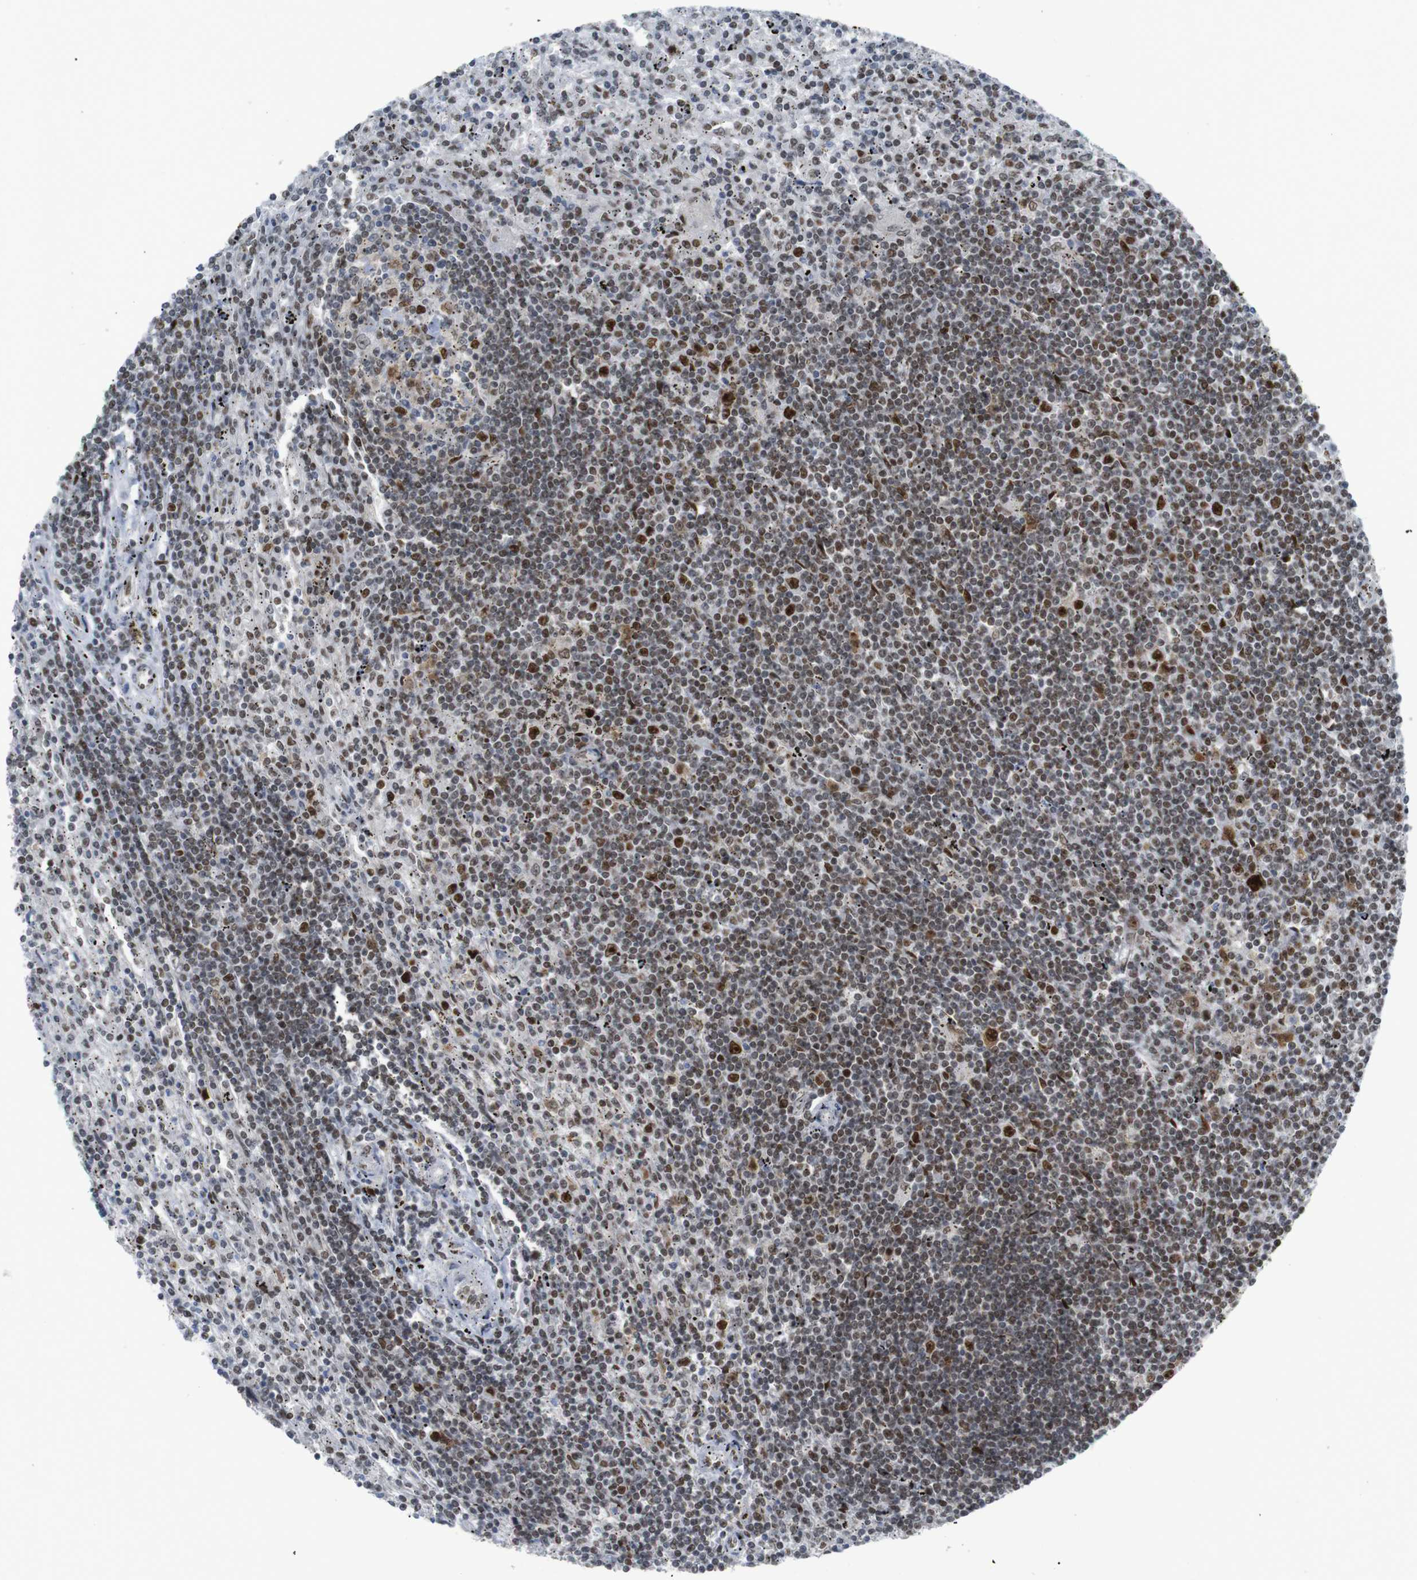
{"staining": {"intensity": "moderate", "quantity": ">75%", "location": "nuclear"}, "tissue": "lymphoma", "cell_type": "Tumor cells", "image_type": "cancer", "snomed": [{"axis": "morphology", "description": "Malignant lymphoma, non-Hodgkin's type, Low grade"}, {"axis": "topography", "description": "Spleen"}], "caption": "Moderate nuclear positivity is seen in approximately >75% of tumor cells in lymphoma.", "gene": "RIOX2", "patient": {"sex": "male", "age": 76}}